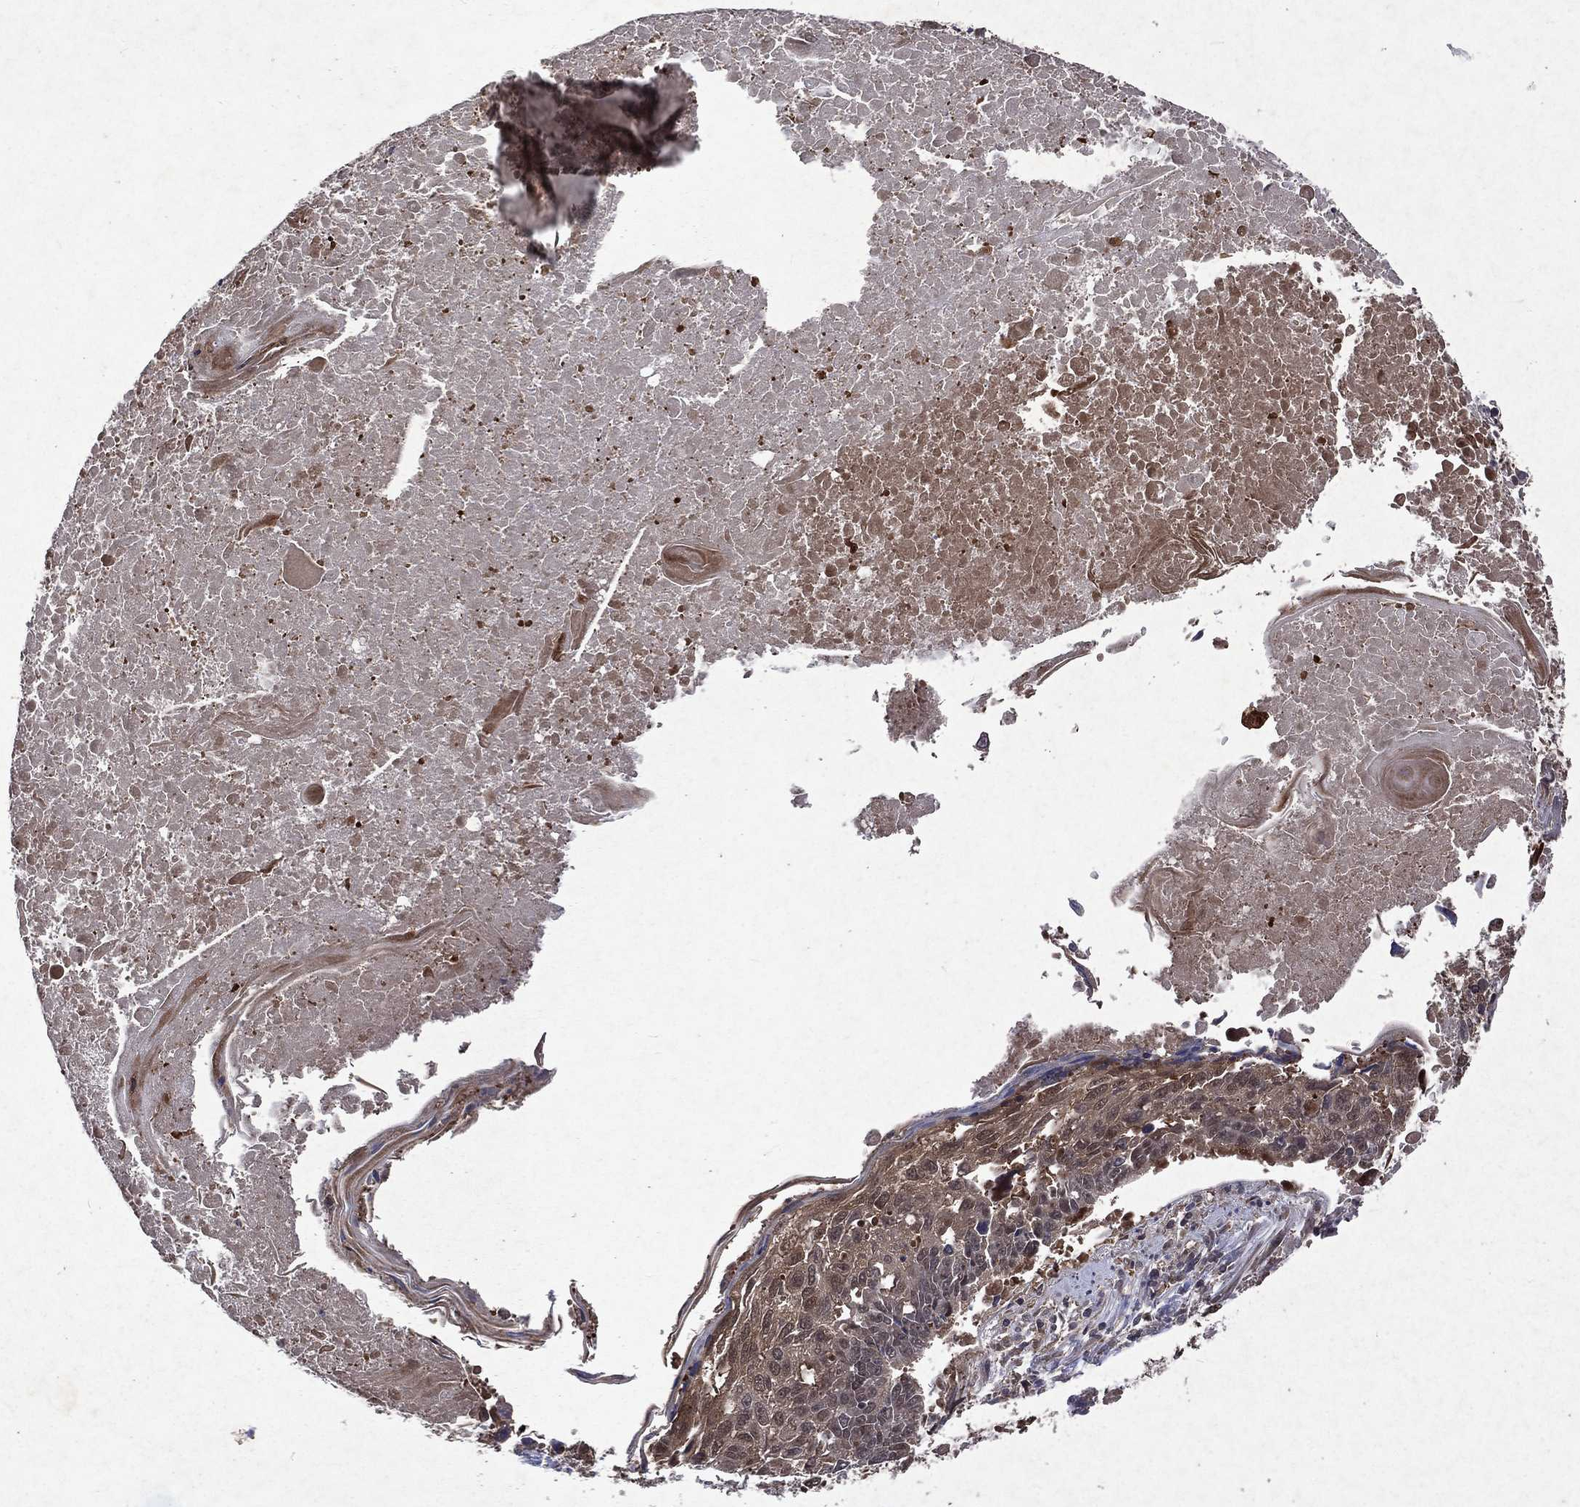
{"staining": {"intensity": "weak", "quantity": "25%-75%", "location": "cytoplasmic/membranous"}, "tissue": "lung cancer", "cell_type": "Tumor cells", "image_type": "cancer", "snomed": [{"axis": "morphology", "description": "Squamous cell carcinoma, NOS"}, {"axis": "topography", "description": "Lung"}], "caption": "Immunohistochemistry (IHC) (DAB (3,3'-diaminobenzidine)) staining of human lung squamous cell carcinoma displays weak cytoplasmic/membranous protein staining in about 25%-75% of tumor cells. The staining is performed using DAB (3,3'-diaminobenzidine) brown chromogen to label protein expression. The nuclei are counter-stained blue using hematoxylin.", "gene": "MTAP", "patient": {"sex": "male", "age": 73}}